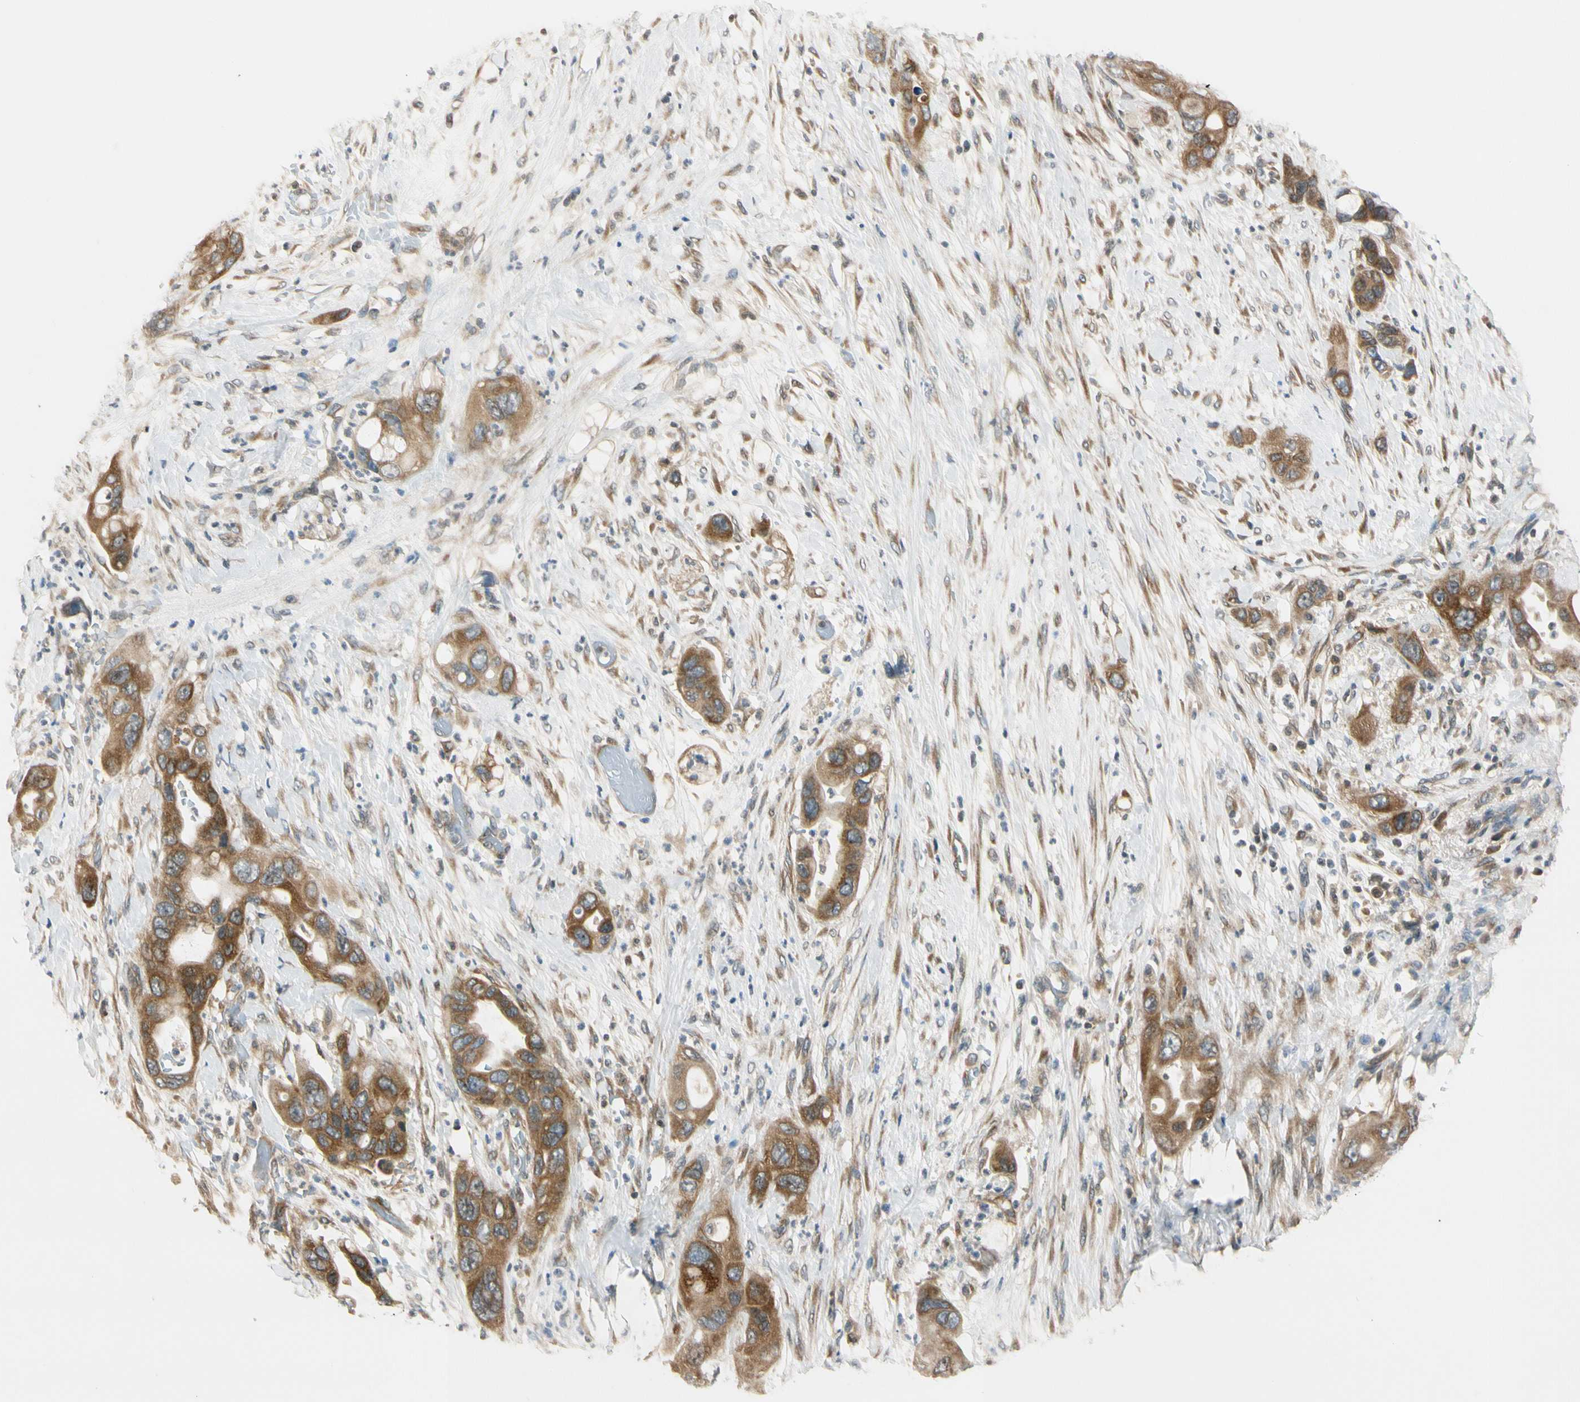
{"staining": {"intensity": "strong", "quantity": ">75%", "location": "cytoplasmic/membranous"}, "tissue": "pancreatic cancer", "cell_type": "Tumor cells", "image_type": "cancer", "snomed": [{"axis": "morphology", "description": "Adenocarcinoma, NOS"}, {"axis": "topography", "description": "Pancreas"}], "caption": "Pancreatic adenocarcinoma tissue reveals strong cytoplasmic/membranous positivity in approximately >75% of tumor cells The staining was performed using DAB, with brown indicating positive protein expression. Nuclei are stained blue with hematoxylin.", "gene": "RPS6KB2", "patient": {"sex": "female", "age": 71}}